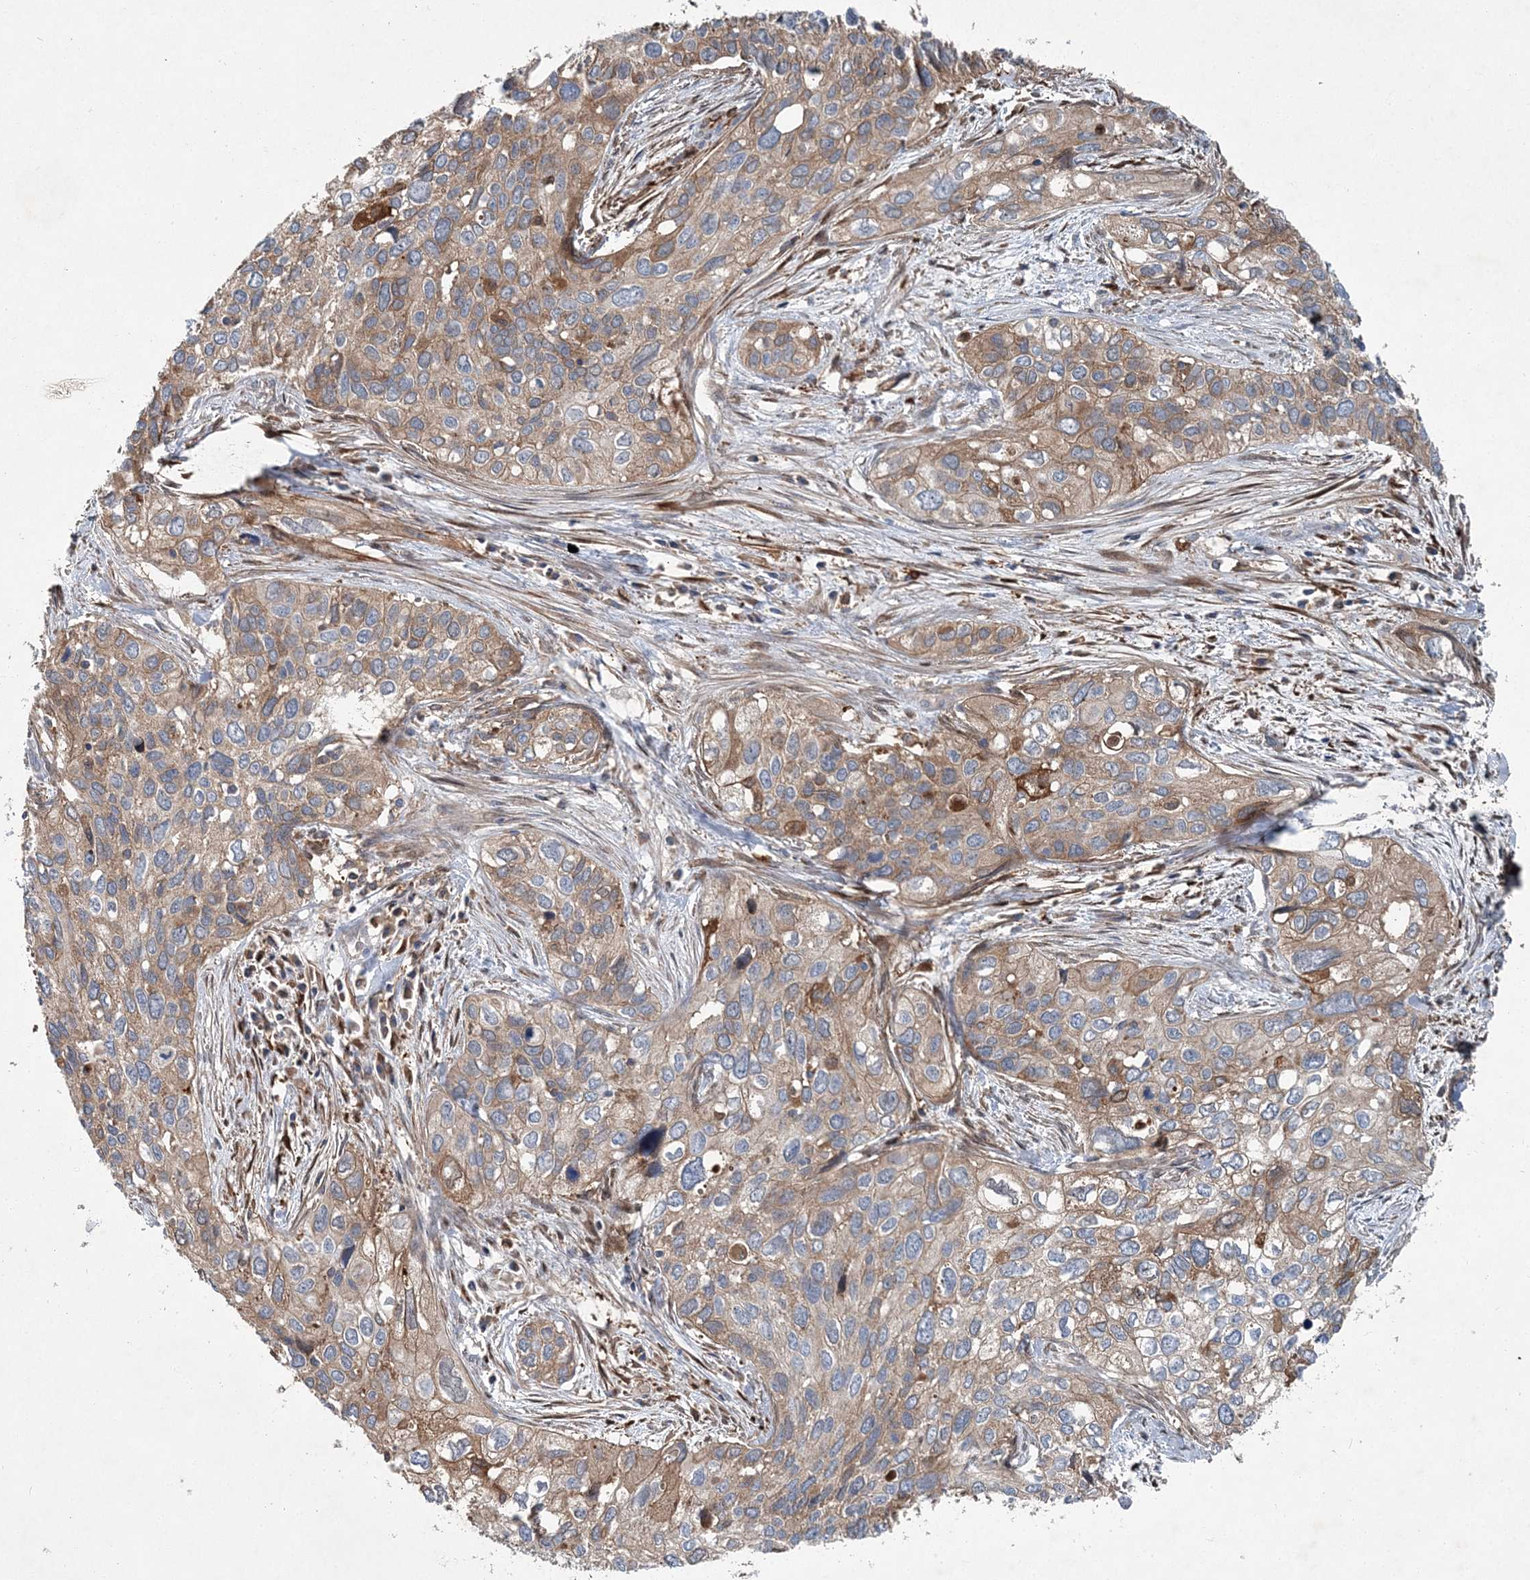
{"staining": {"intensity": "moderate", "quantity": ">75%", "location": "cytoplasmic/membranous"}, "tissue": "cervical cancer", "cell_type": "Tumor cells", "image_type": "cancer", "snomed": [{"axis": "morphology", "description": "Squamous cell carcinoma, NOS"}, {"axis": "topography", "description": "Cervix"}], "caption": "IHC histopathology image of cervical cancer (squamous cell carcinoma) stained for a protein (brown), which shows medium levels of moderate cytoplasmic/membranous staining in approximately >75% of tumor cells.", "gene": "SPOPL", "patient": {"sex": "female", "age": 55}}